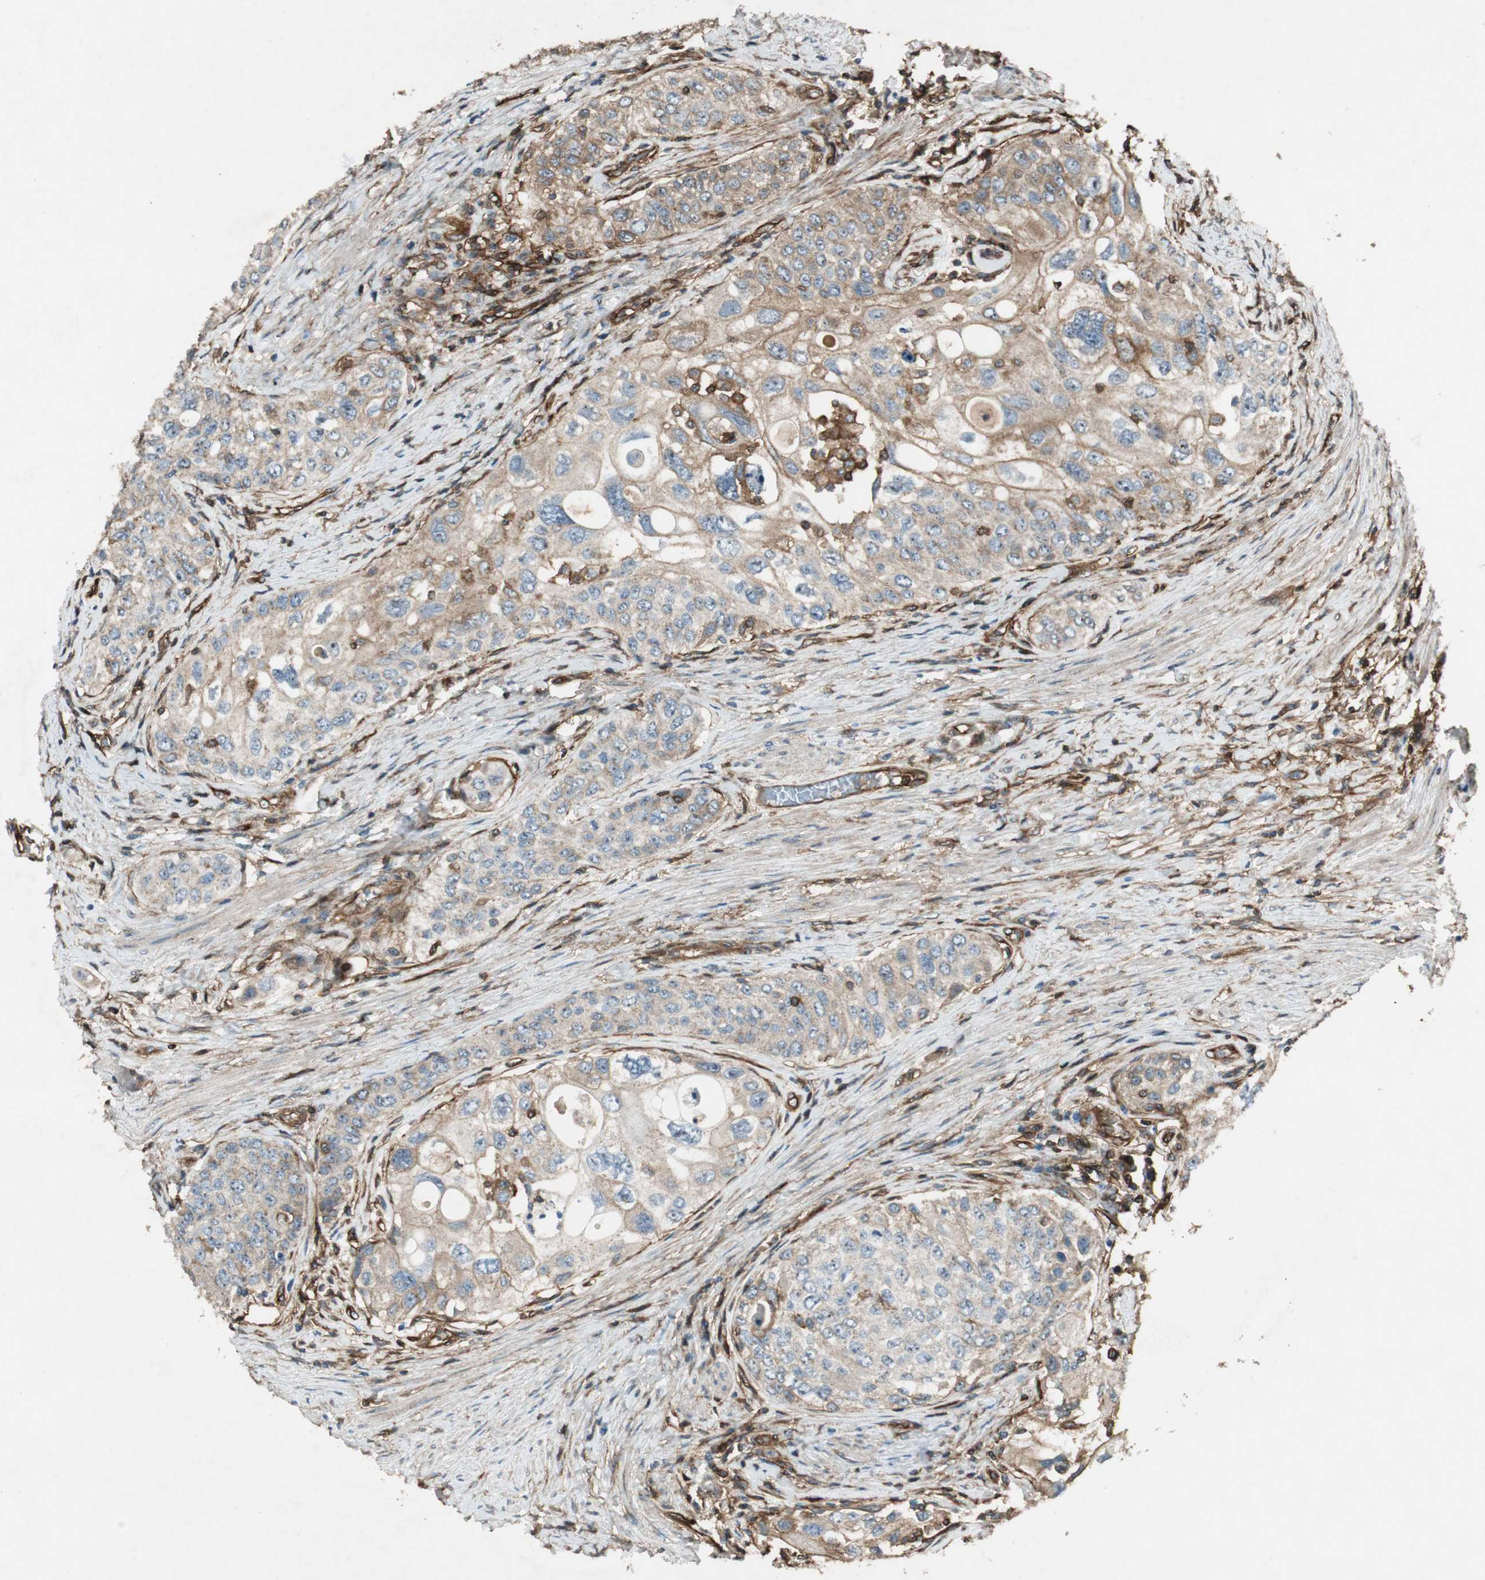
{"staining": {"intensity": "weak", "quantity": ">75%", "location": "cytoplasmic/membranous"}, "tissue": "urothelial cancer", "cell_type": "Tumor cells", "image_type": "cancer", "snomed": [{"axis": "morphology", "description": "Urothelial carcinoma, High grade"}, {"axis": "topography", "description": "Urinary bladder"}], "caption": "Immunohistochemistry (DAB (3,3'-diaminobenzidine)) staining of human high-grade urothelial carcinoma reveals weak cytoplasmic/membranous protein expression in about >75% of tumor cells.", "gene": "BTN3A3", "patient": {"sex": "female", "age": 56}}